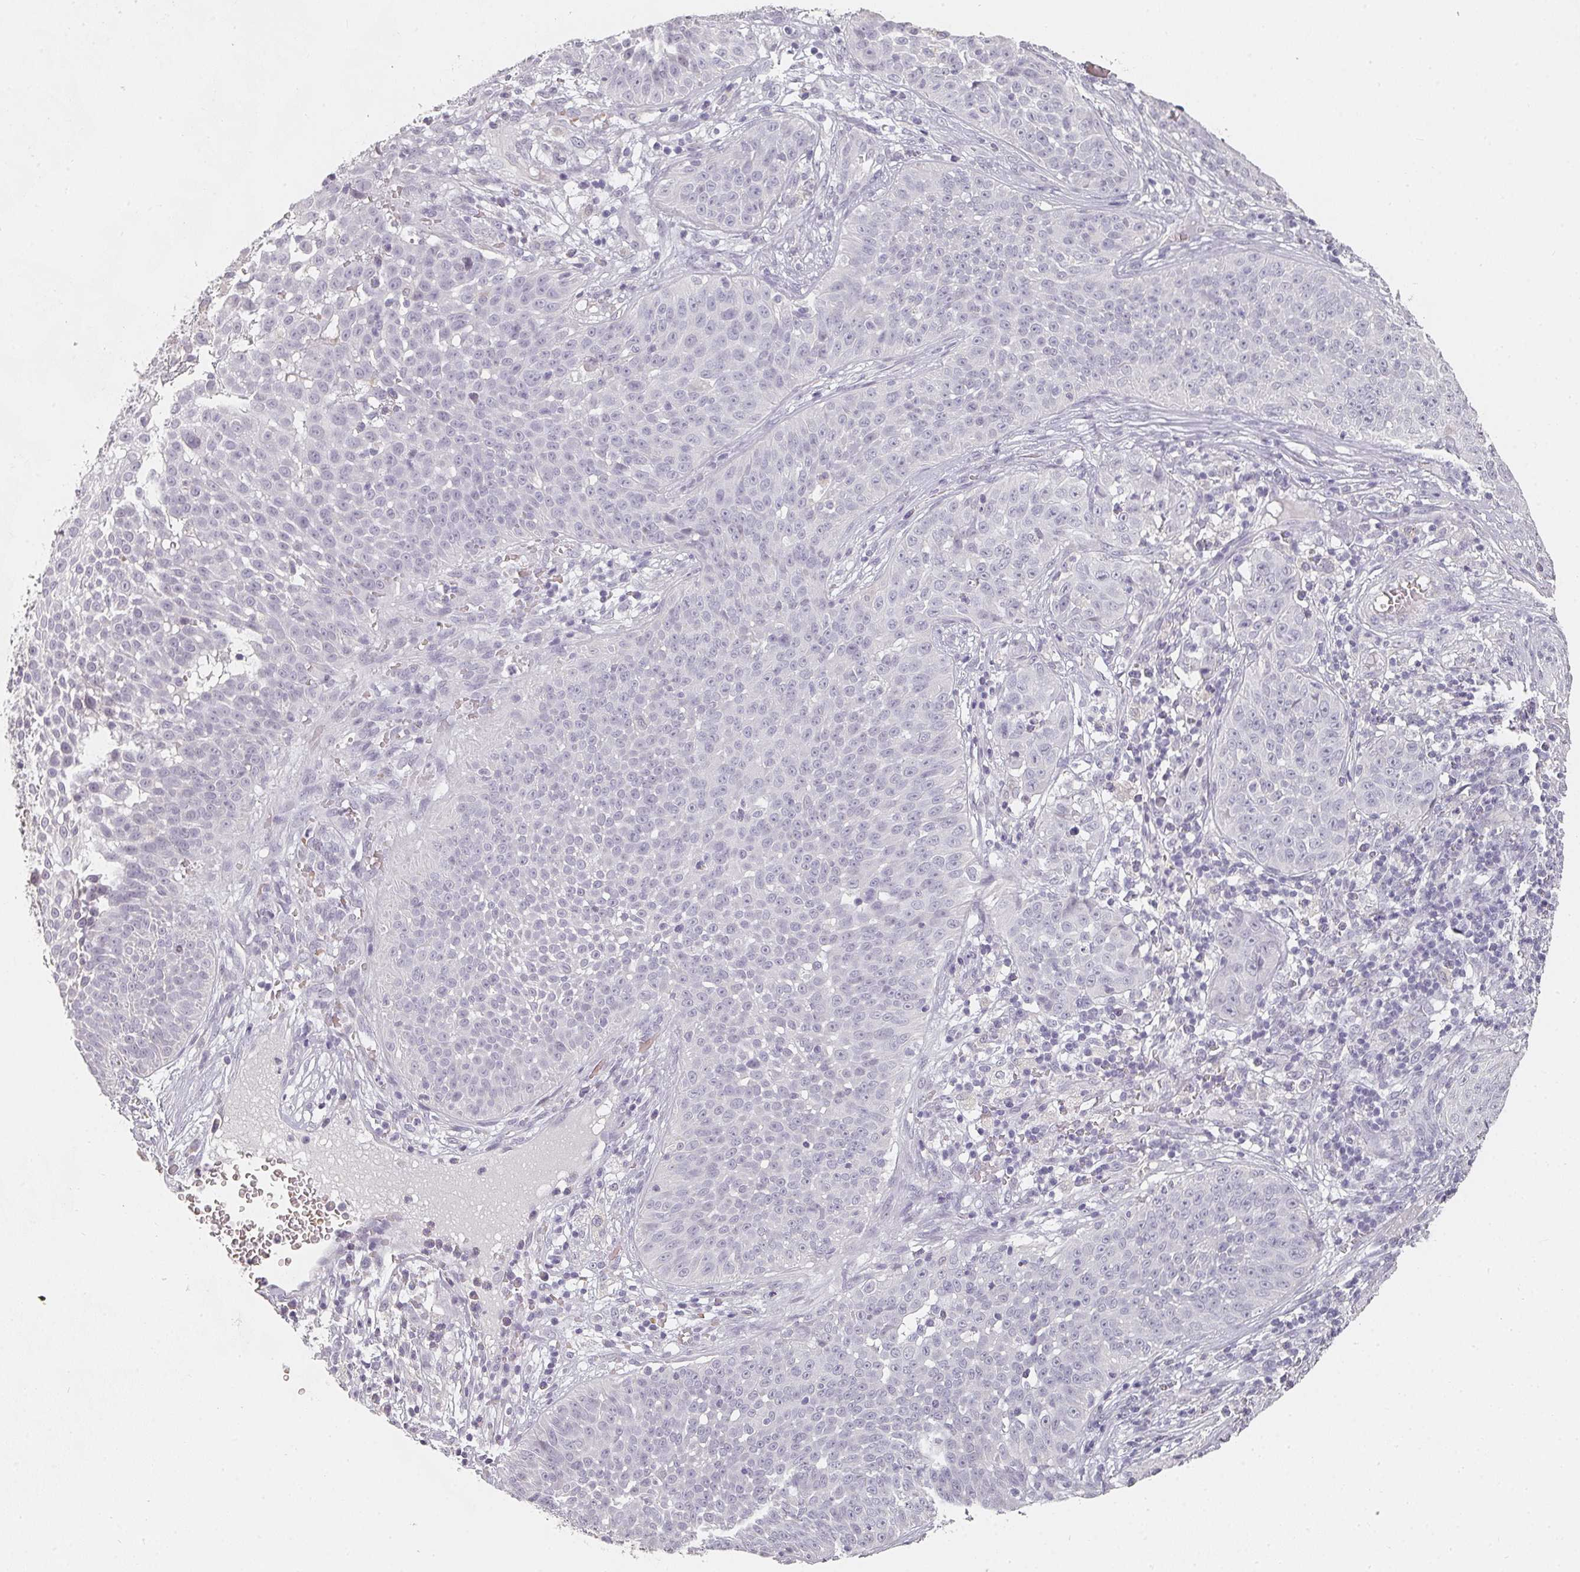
{"staining": {"intensity": "negative", "quantity": "none", "location": "none"}, "tissue": "skin cancer", "cell_type": "Tumor cells", "image_type": "cancer", "snomed": [{"axis": "morphology", "description": "Squamous cell carcinoma, NOS"}, {"axis": "topography", "description": "Skin"}], "caption": "DAB (3,3'-diaminobenzidine) immunohistochemical staining of human skin cancer displays no significant positivity in tumor cells.", "gene": "SHISA2", "patient": {"sex": "male", "age": 24}}